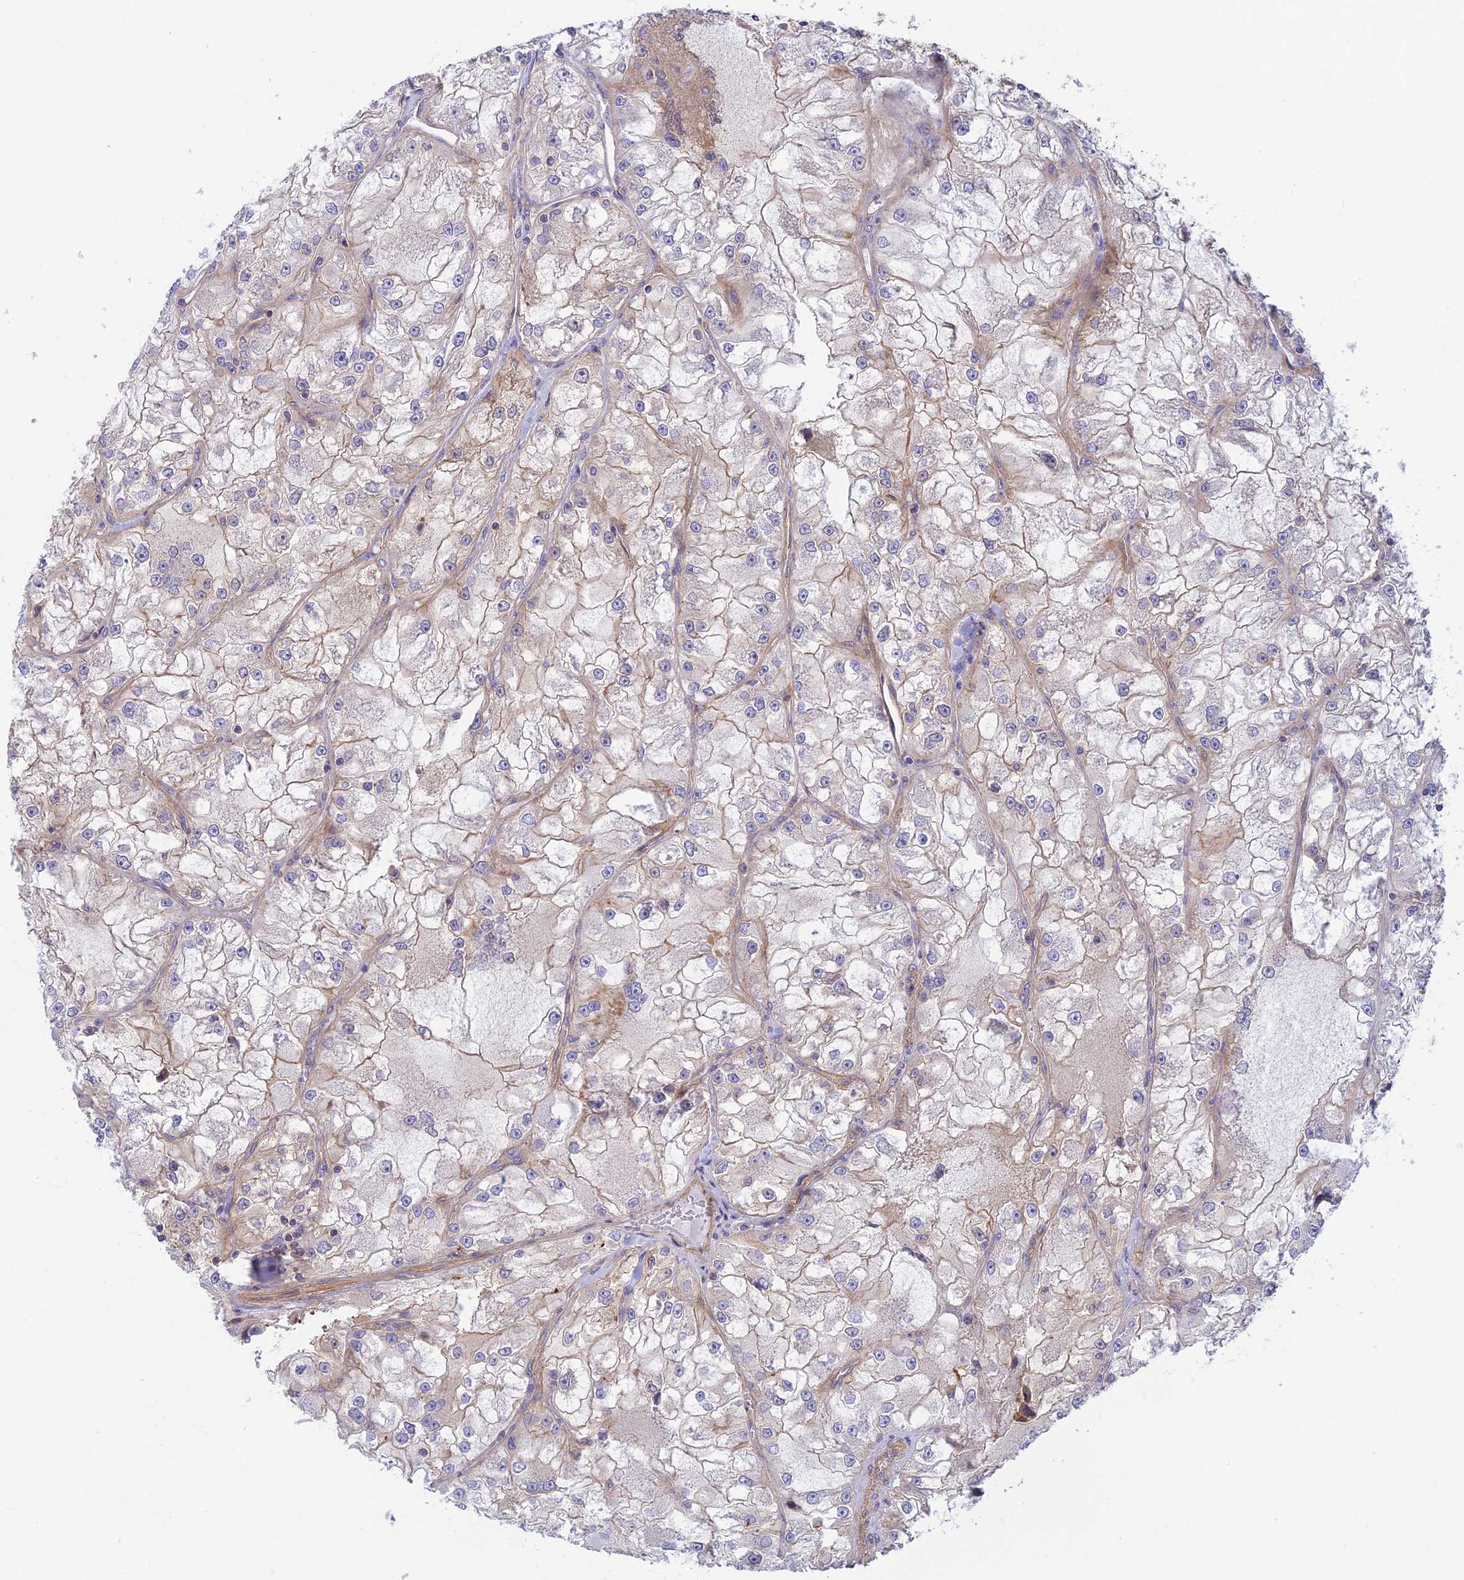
{"staining": {"intensity": "weak", "quantity": "<25%", "location": "cytoplasmic/membranous"}, "tissue": "renal cancer", "cell_type": "Tumor cells", "image_type": "cancer", "snomed": [{"axis": "morphology", "description": "Adenocarcinoma, NOS"}, {"axis": "topography", "description": "Kidney"}], "caption": "IHC of renal adenocarcinoma reveals no positivity in tumor cells.", "gene": "PPP1R12C", "patient": {"sex": "female", "age": 72}}